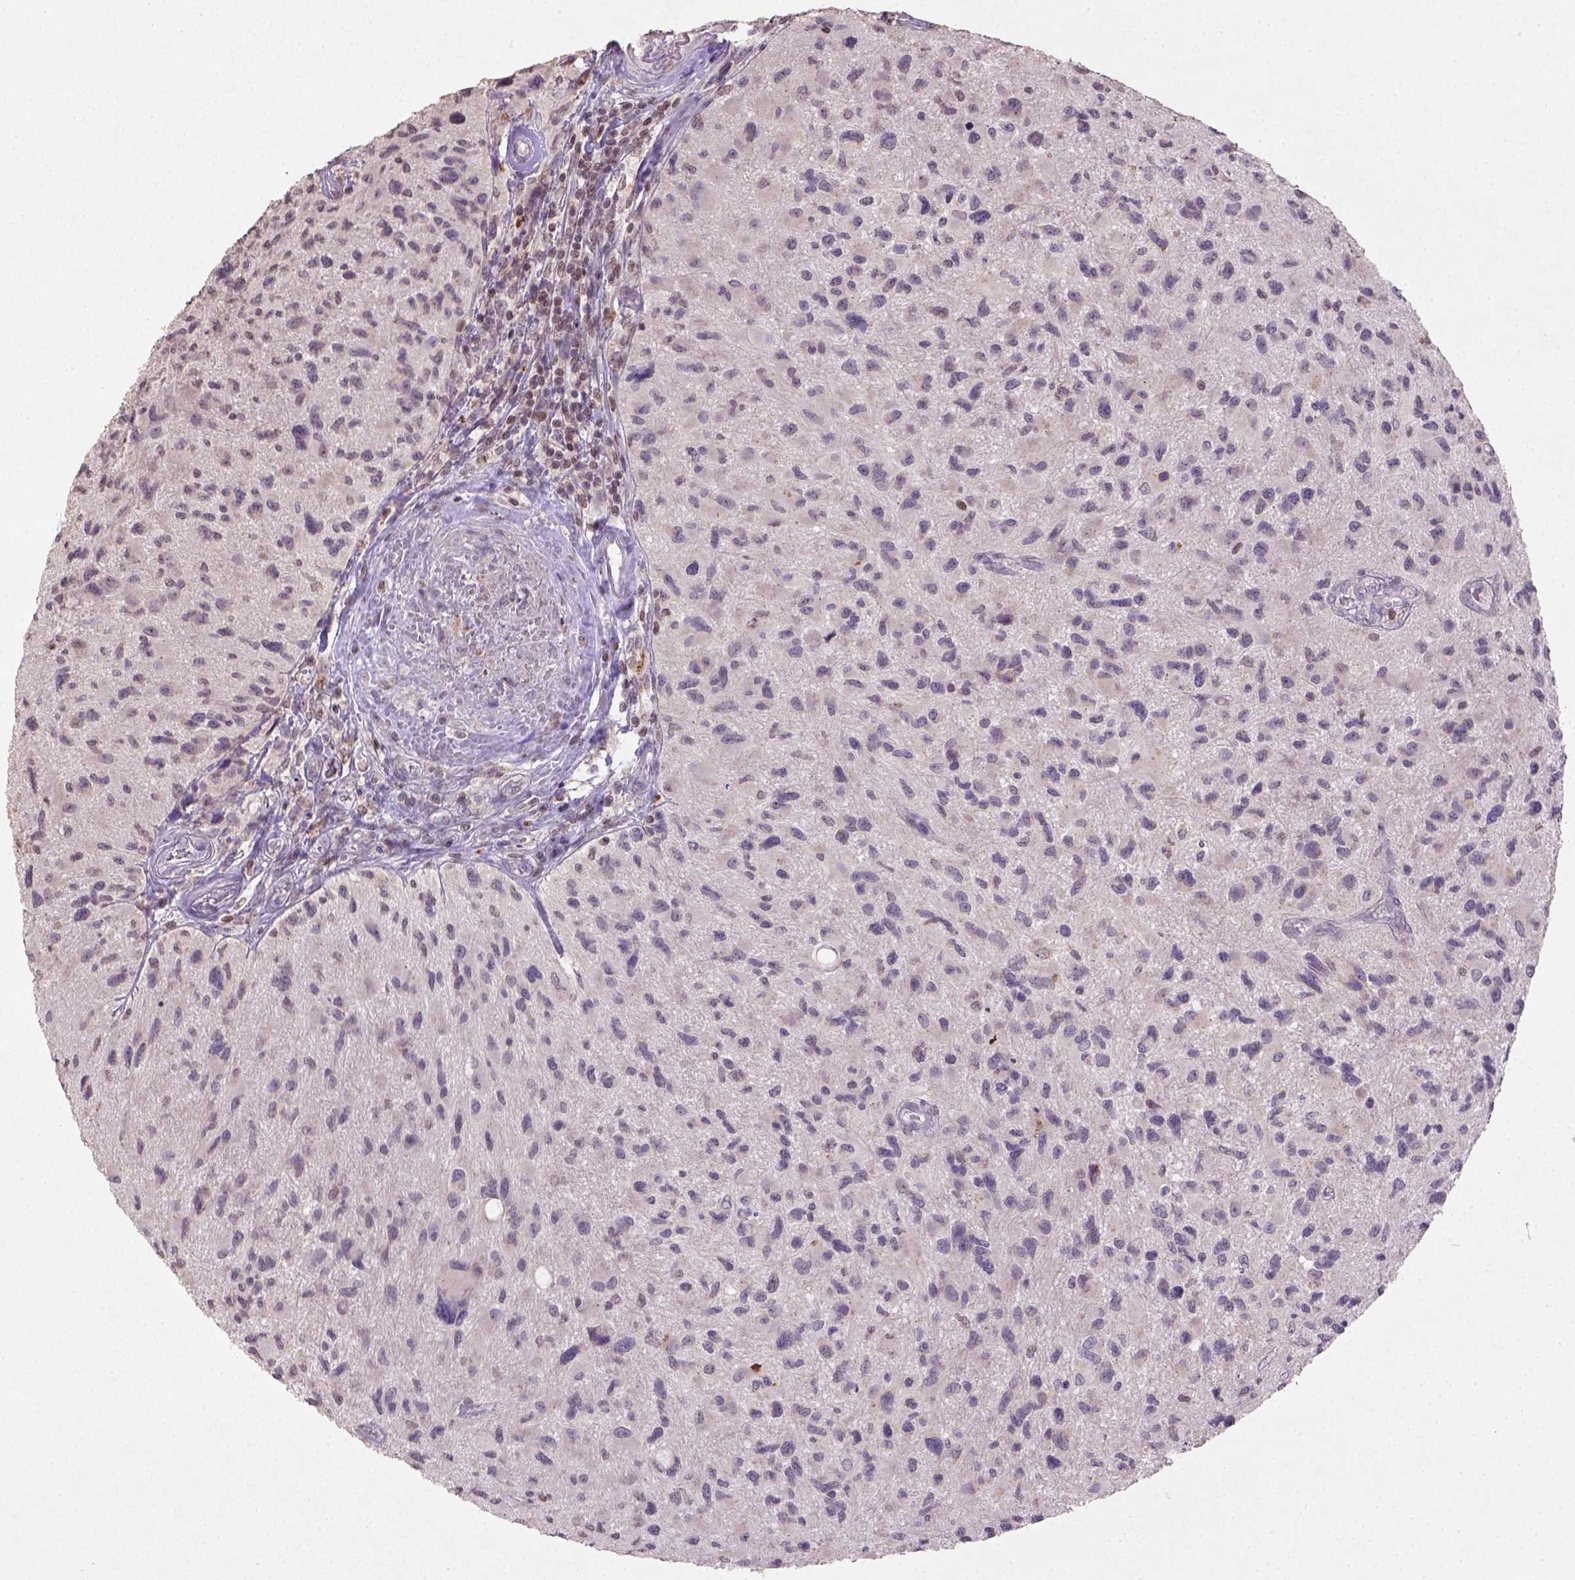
{"staining": {"intensity": "negative", "quantity": "none", "location": "none"}, "tissue": "glioma", "cell_type": "Tumor cells", "image_type": "cancer", "snomed": [{"axis": "morphology", "description": "Glioma, malignant, NOS"}, {"axis": "morphology", "description": "Glioma, malignant, High grade"}, {"axis": "topography", "description": "Brain"}], "caption": "Immunohistochemical staining of malignant glioma reveals no significant staining in tumor cells.", "gene": "NUDT3", "patient": {"sex": "female", "age": 71}}